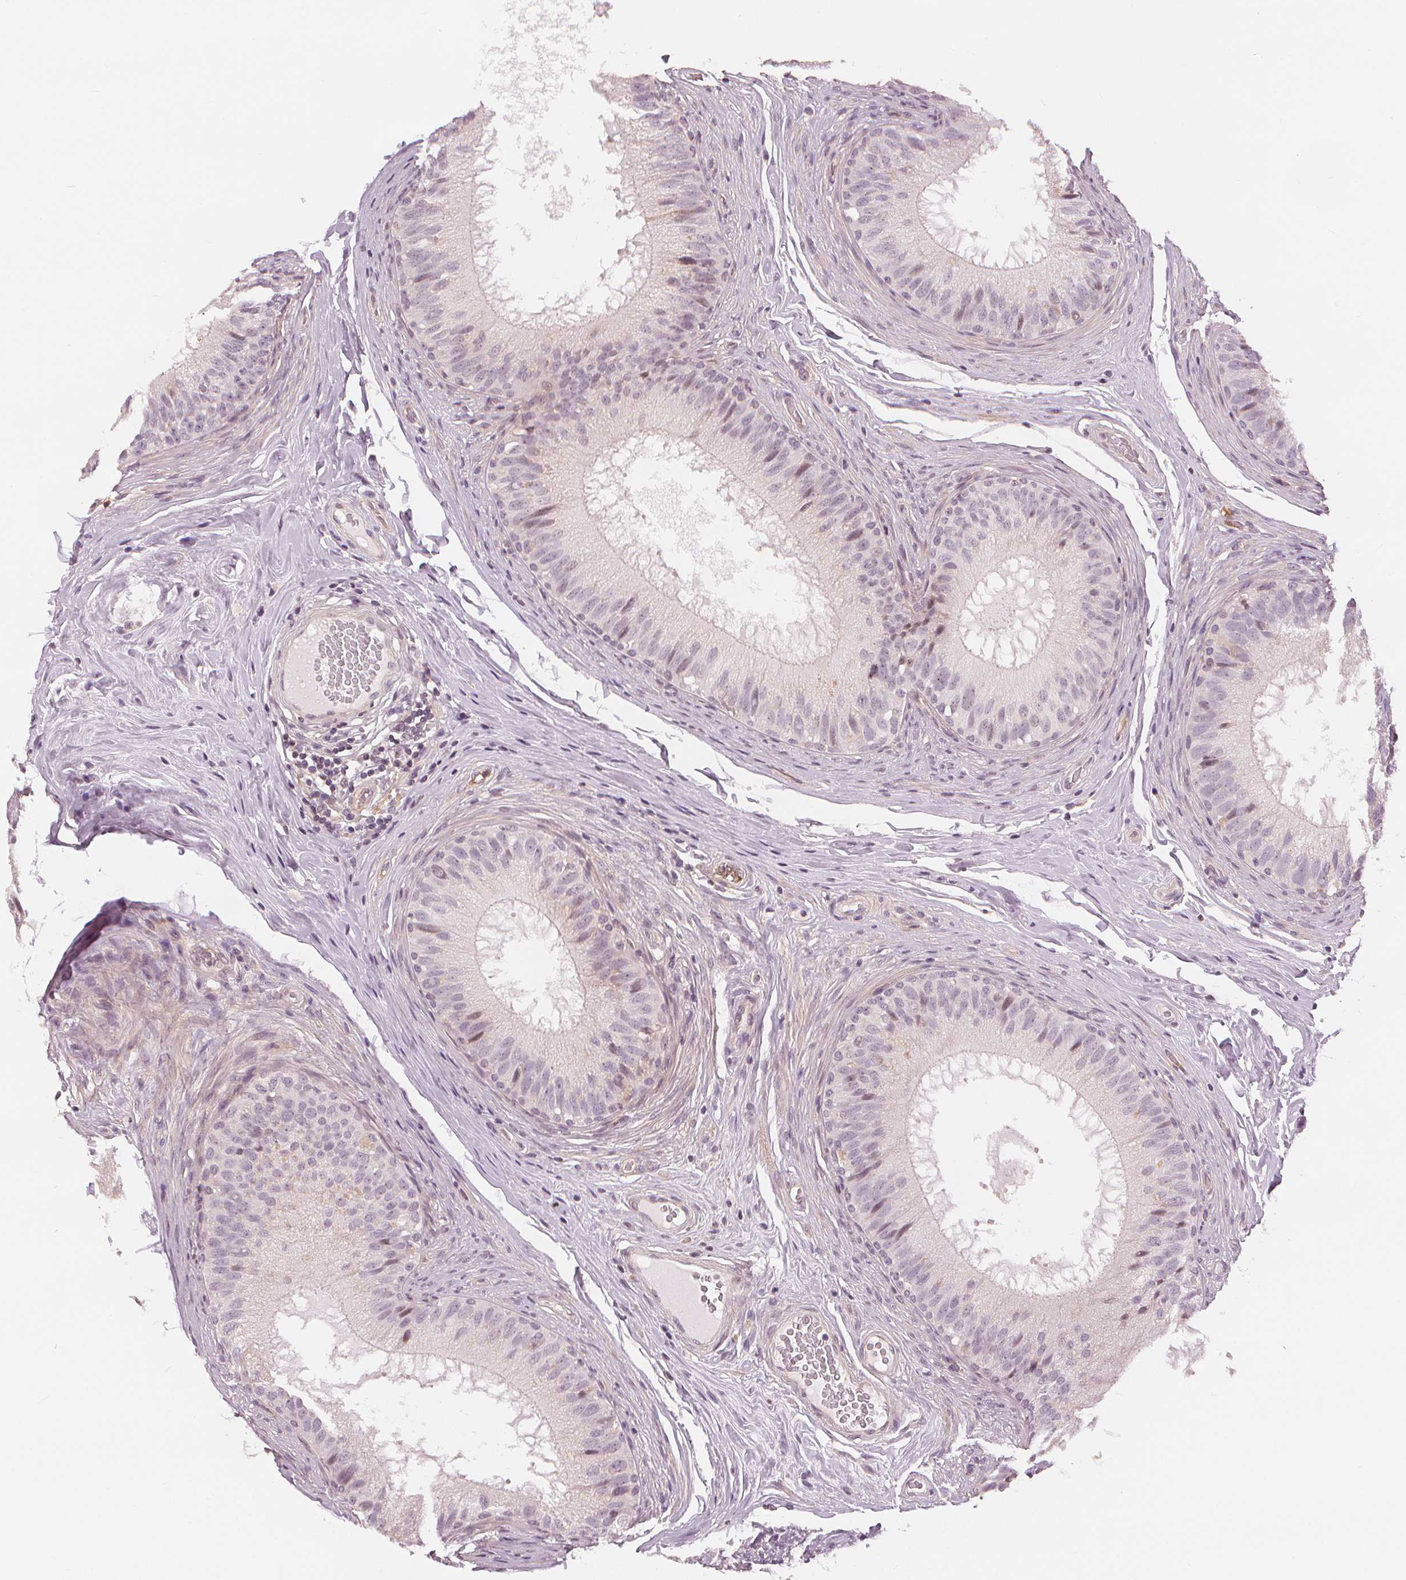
{"staining": {"intensity": "negative", "quantity": "none", "location": "none"}, "tissue": "epididymis", "cell_type": "Glandular cells", "image_type": "normal", "snomed": [{"axis": "morphology", "description": "Normal tissue, NOS"}, {"axis": "topography", "description": "Epididymis"}], "caption": "Image shows no protein staining in glandular cells of normal epididymis. Brightfield microscopy of immunohistochemistry (IHC) stained with DAB (brown) and hematoxylin (blue), captured at high magnification.", "gene": "SLC34A1", "patient": {"sex": "male", "age": 34}}